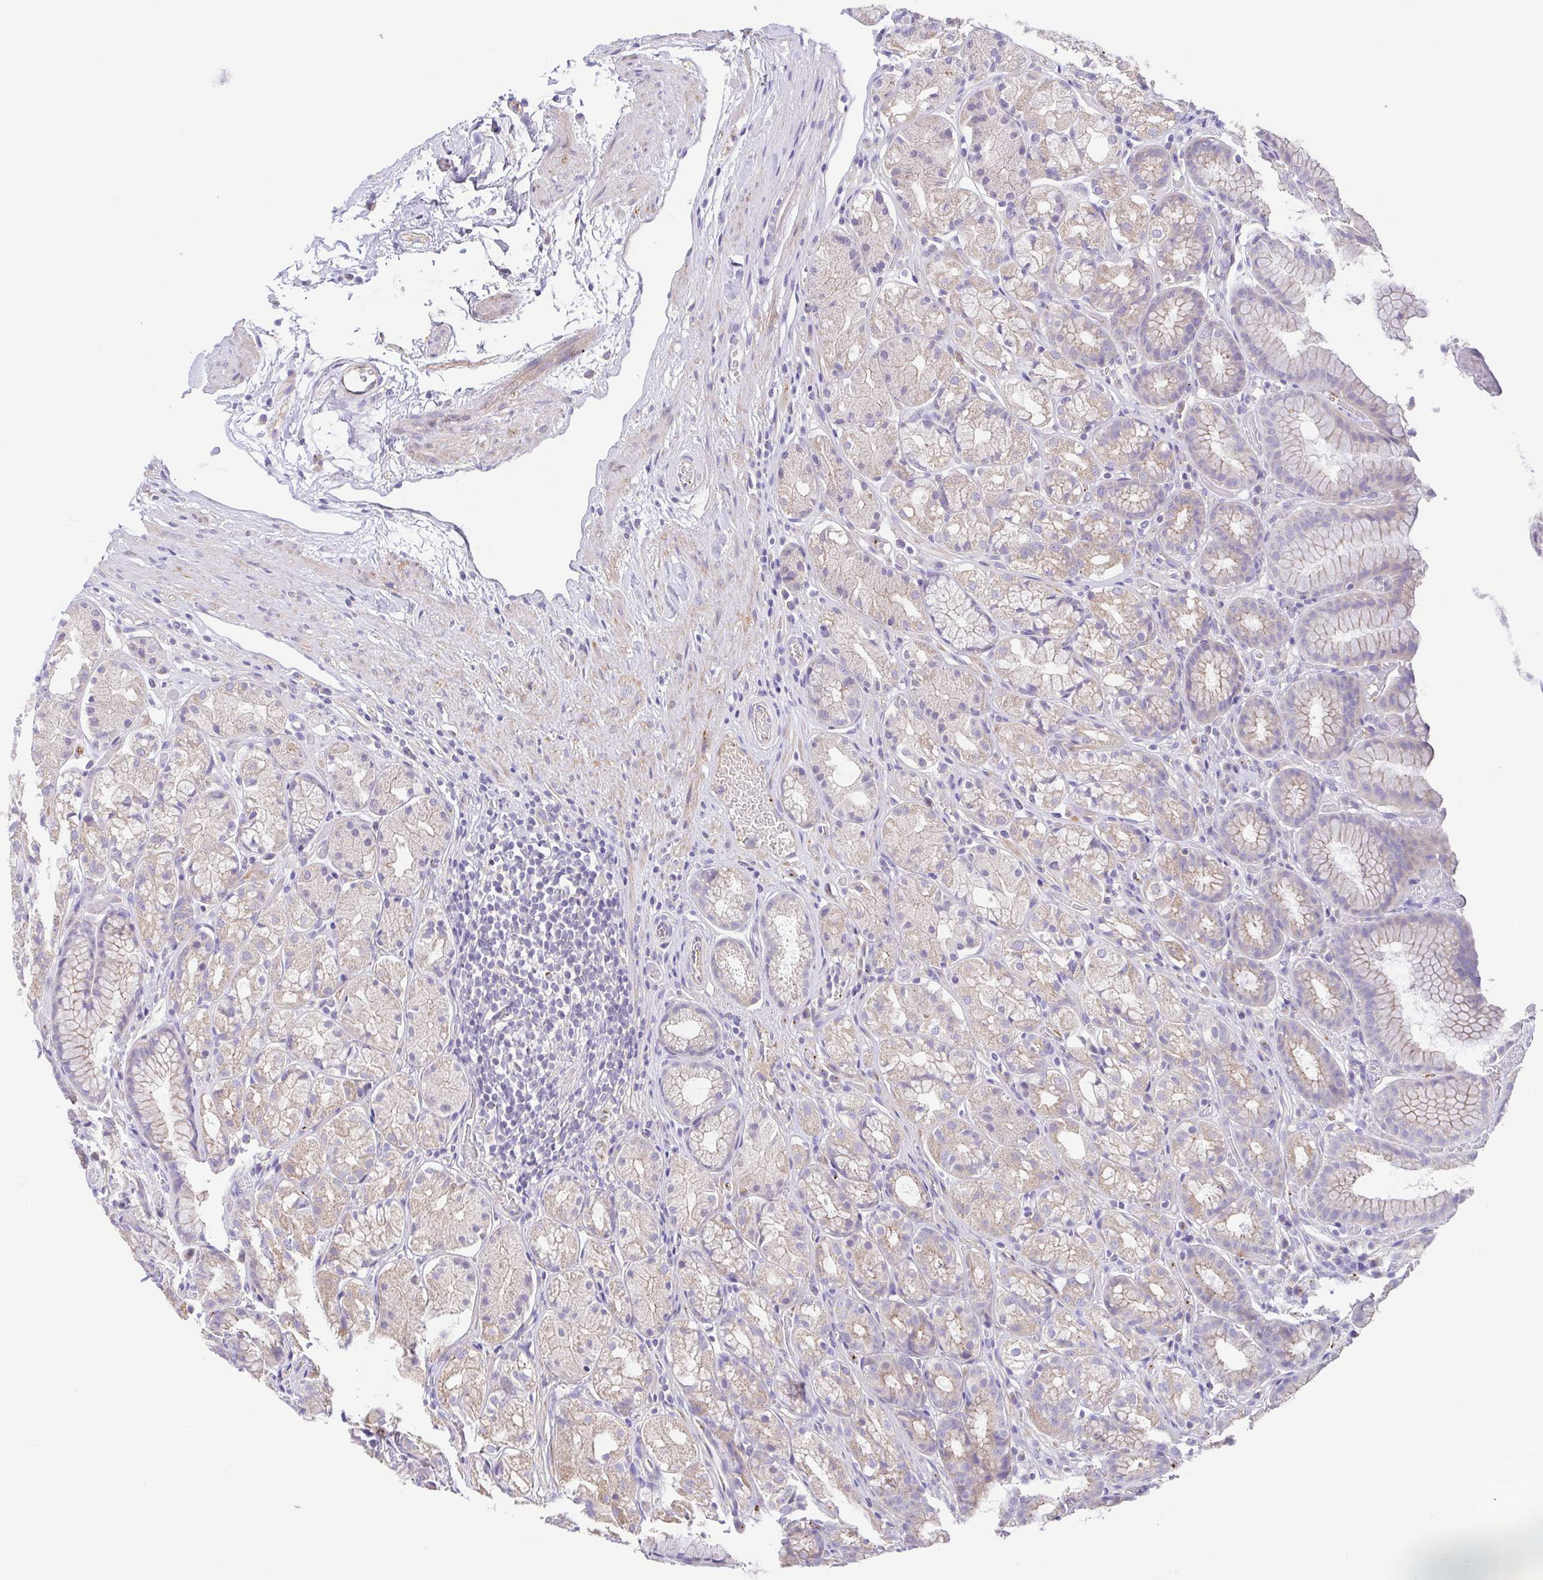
{"staining": {"intensity": "weak", "quantity": "25%-75%", "location": "cytoplasmic/membranous"}, "tissue": "stomach", "cell_type": "Glandular cells", "image_type": "normal", "snomed": [{"axis": "morphology", "description": "Normal tissue, NOS"}, {"axis": "topography", "description": "Stomach"}], "caption": "Stomach was stained to show a protein in brown. There is low levels of weak cytoplasmic/membranous expression in approximately 25%-75% of glandular cells. (Stains: DAB (3,3'-diaminobenzidine) in brown, nuclei in blue, Microscopy: brightfield microscopy at high magnification).", "gene": "SLC13A1", "patient": {"sex": "male", "age": 70}}